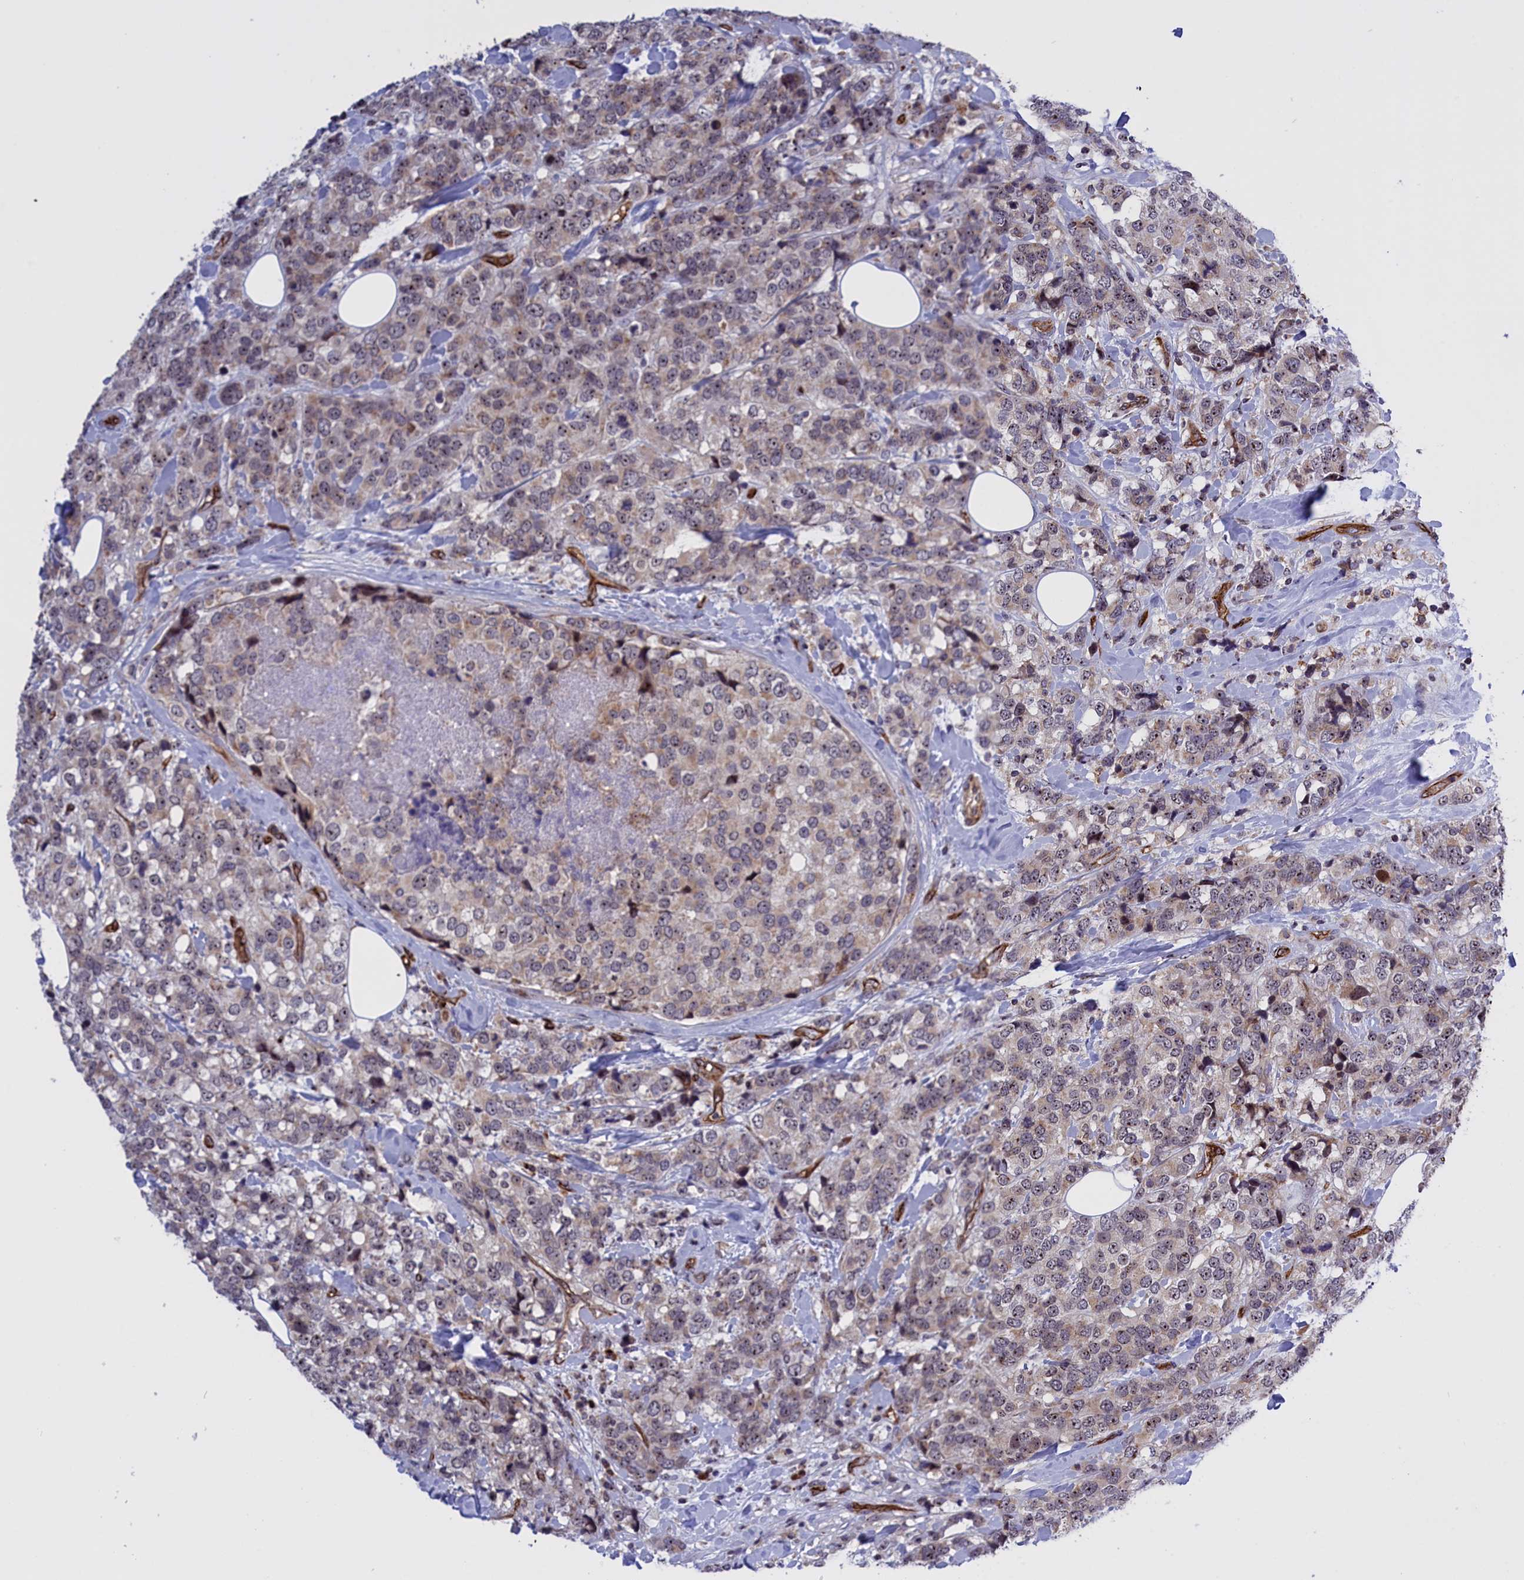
{"staining": {"intensity": "weak", "quantity": ">75%", "location": "cytoplasmic/membranous,nuclear"}, "tissue": "breast cancer", "cell_type": "Tumor cells", "image_type": "cancer", "snomed": [{"axis": "morphology", "description": "Lobular carcinoma"}, {"axis": "topography", "description": "Breast"}], "caption": "Weak cytoplasmic/membranous and nuclear positivity for a protein is identified in approximately >75% of tumor cells of breast cancer using immunohistochemistry.", "gene": "MPND", "patient": {"sex": "female", "age": 59}}